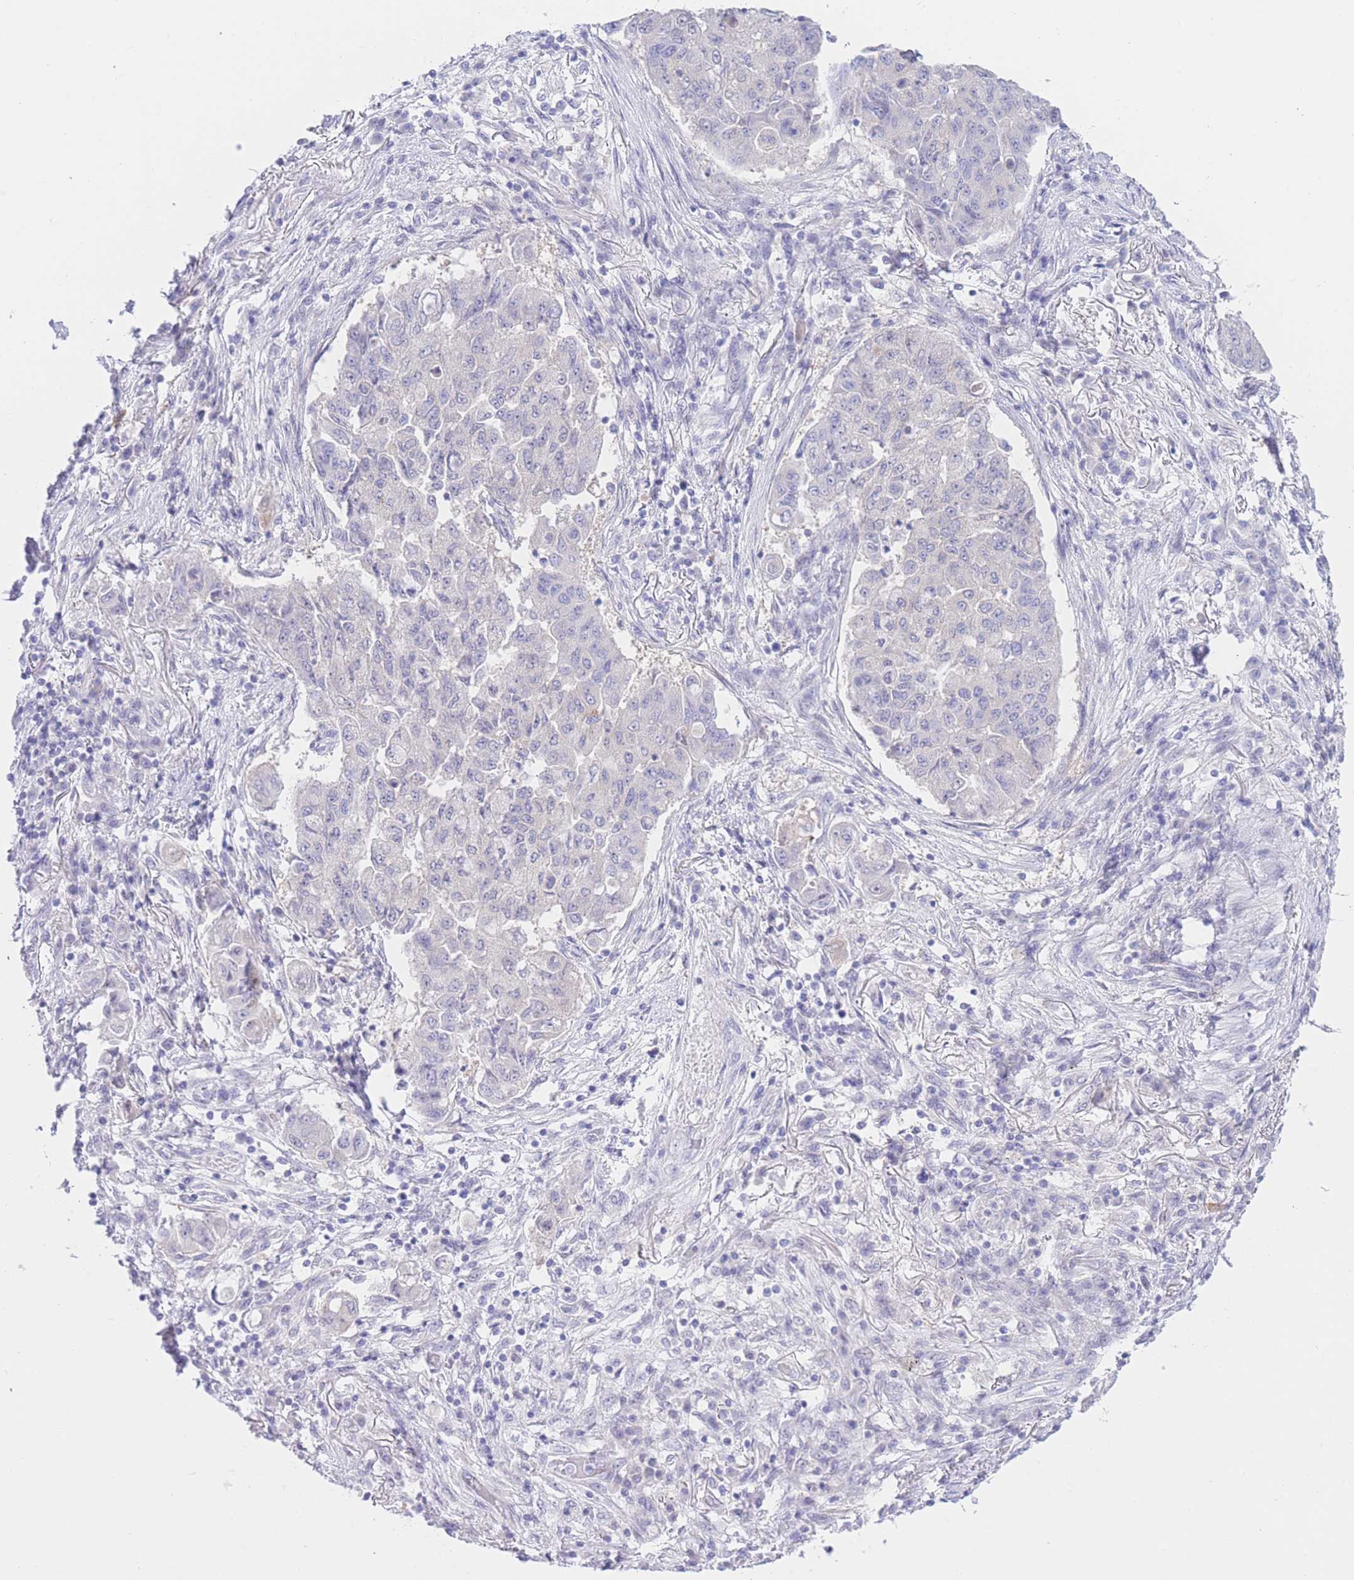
{"staining": {"intensity": "negative", "quantity": "none", "location": "none"}, "tissue": "lung cancer", "cell_type": "Tumor cells", "image_type": "cancer", "snomed": [{"axis": "morphology", "description": "Squamous cell carcinoma, NOS"}, {"axis": "topography", "description": "Lung"}], "caption": "Immunohistochemistry (IHC) image of neoplastic tissue: lung squamous cell carcinoma stained with DAB (3,3'-diaminobenzidine) reveals no significant protein expression in tumor cells.", "gene": "ZNF212", "patient": {"sex": "male", "age": 74}}